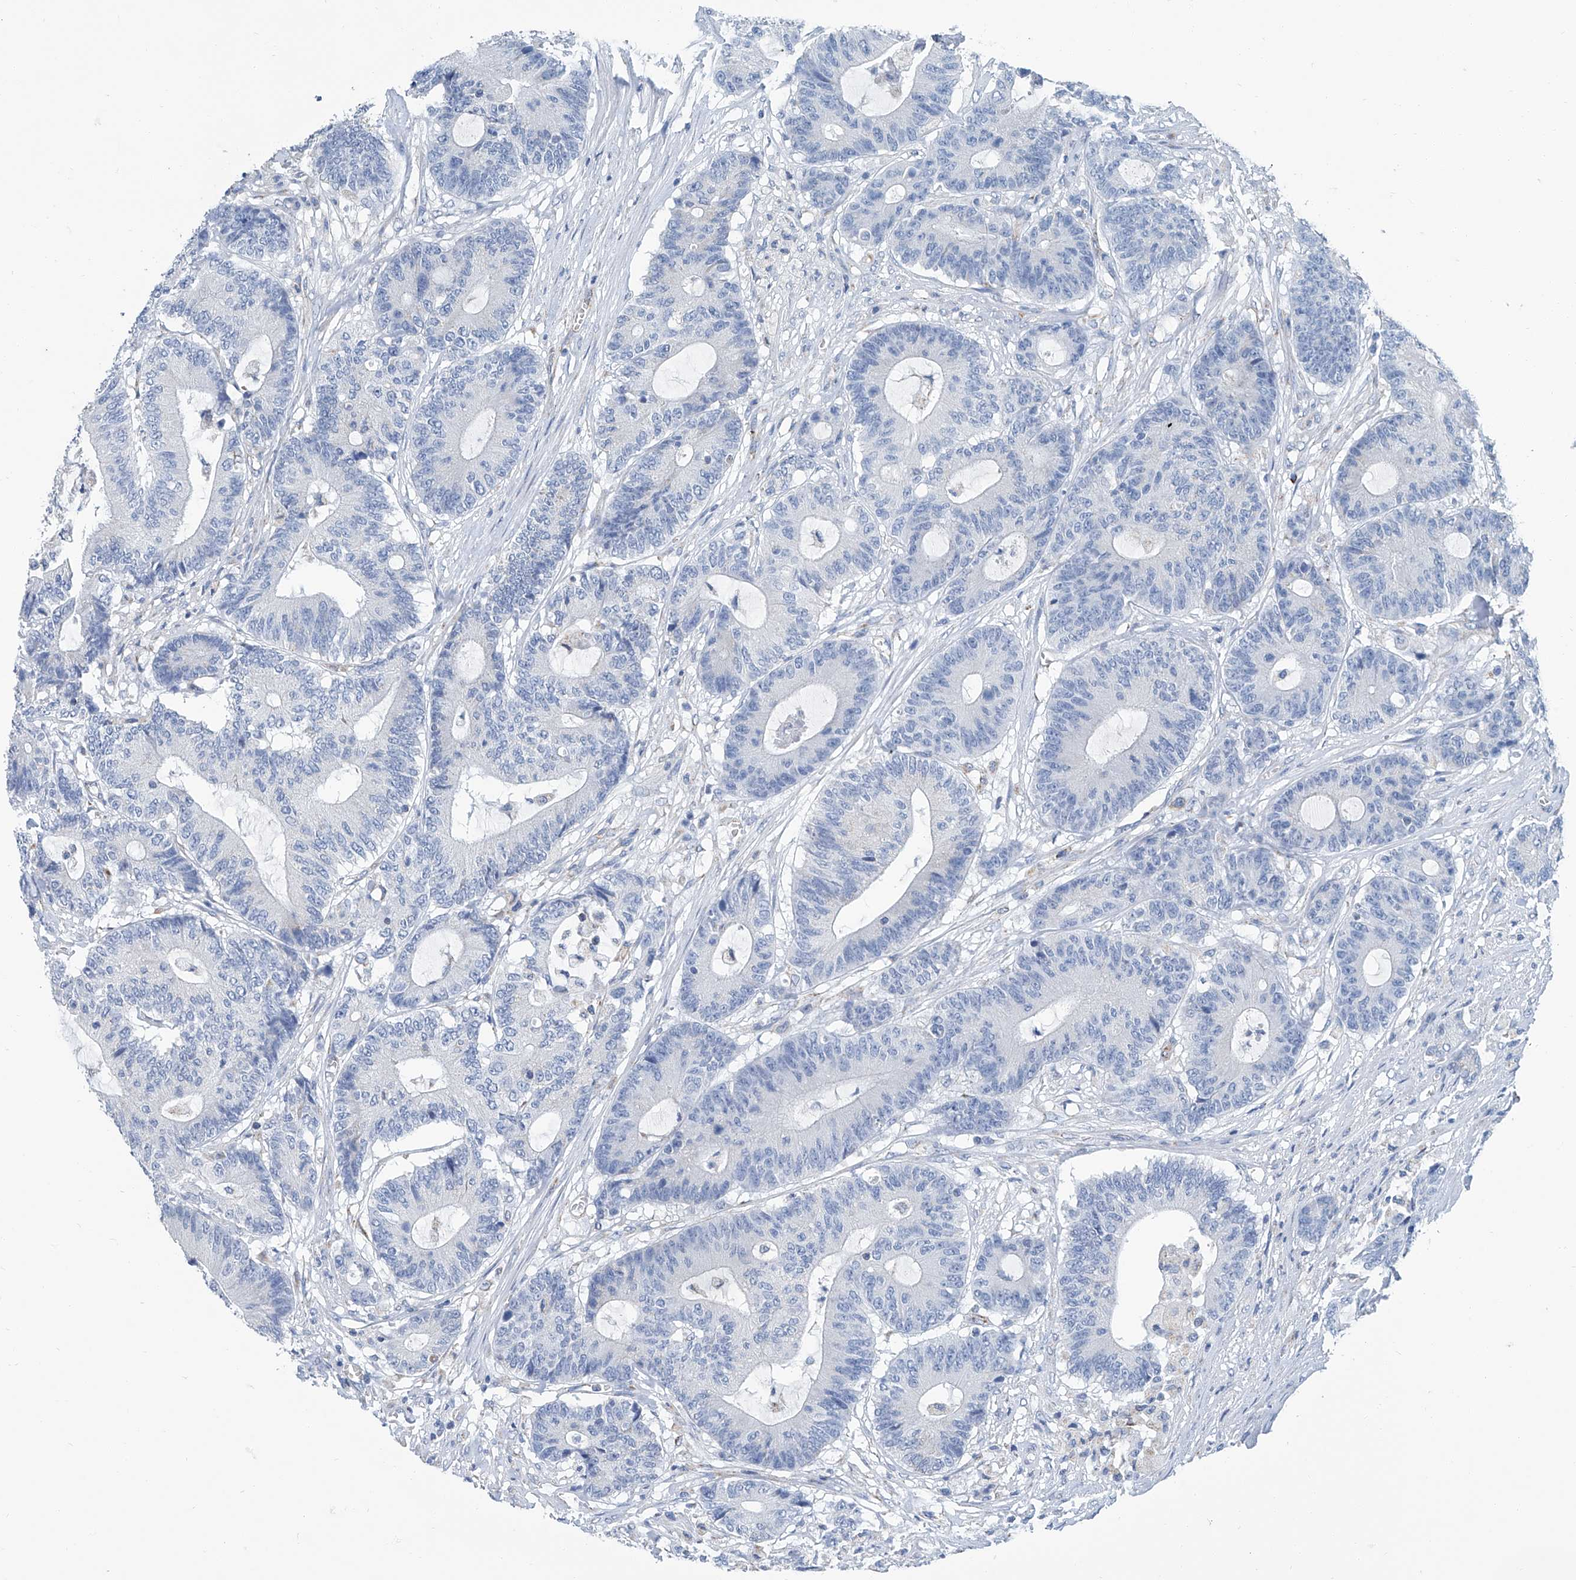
{"staining": {"intensity": "negative", "quantity": "none", "location": "none"}, "tissue": "colorectal cancer", "cell_type": "Tumor cells", "image_type": "cancer", "snomed": [{"axis": "morphology", "description": "Adenocarcinoma, NOS"}, {"axis": "topography", "description": "Colon"}], "caption": "Immunohistochemistry histopathology image of neoplastic tissue: colorectal cancer stained with DAB demonstrates no significant protein positivity in tumor cells. (DAB immunohistochemistry (IHC), high magnification).", "gene": "MT-ND1", "patient": {"sex": "female", "age": 84}}